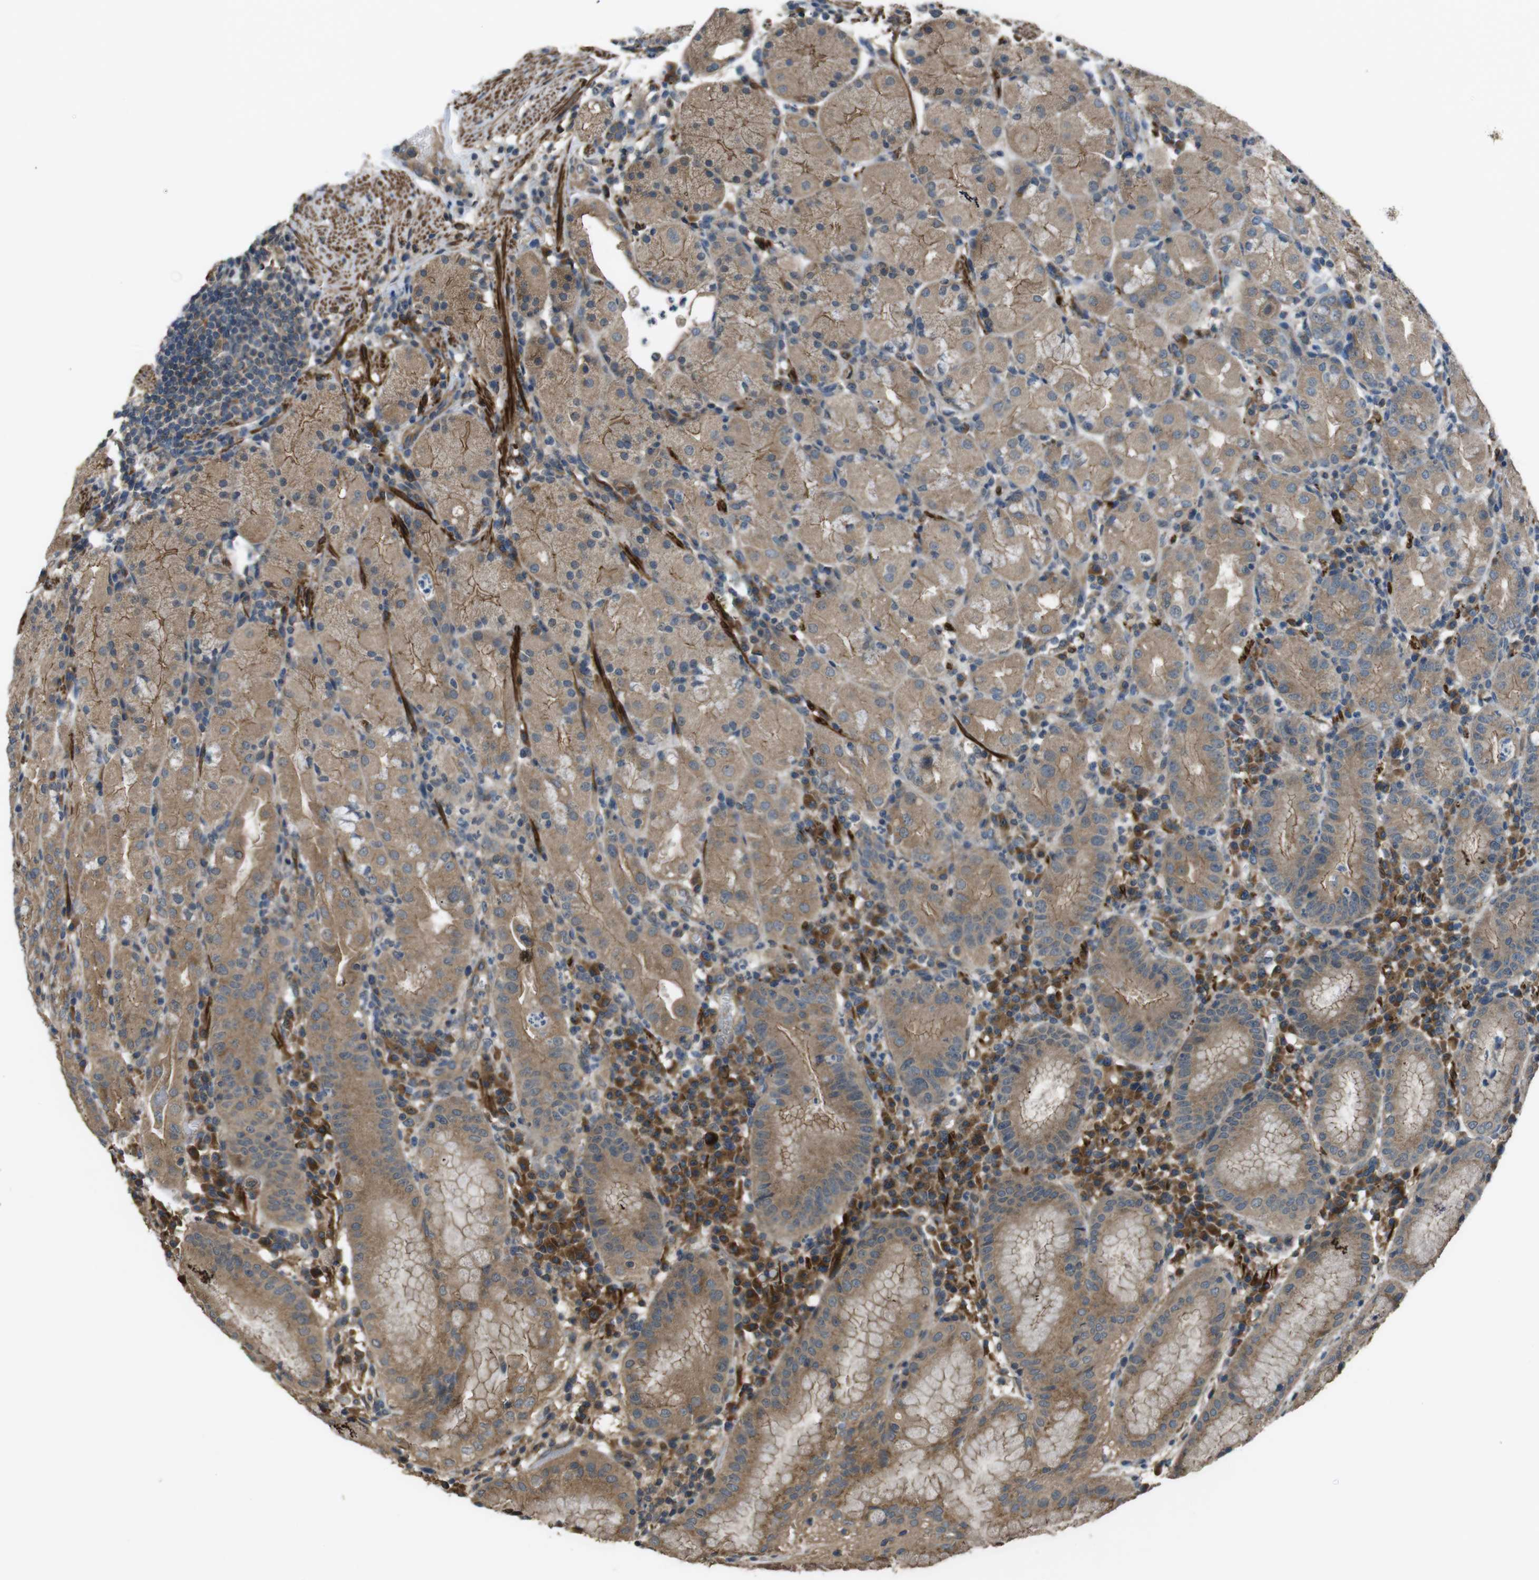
{"staining": {"intensity": "moderate", "quantity": ">75%", "location": "cytoplasmic/membranous"}, "tissue": "stomach", "cell_type": "Glandular cells", "image_type": "normal", "snomed": [{"axis": "morphology", "description": "Normal tissue, NOS"}, {"axis": "topography", "description": "Stomach"}, {"axis": "topography", "description": "Stomach, lower"}], "caption": "Protein expression analysis of unremarkable stomach reveals moderate cytoplasmic/membranous positivity in about >75% of glandular cells. (brown staining indicates protein expression, while blue staining denotes nuclei).", "gene": "FUT2", "patient": {"sex": "female", "age": 75}}